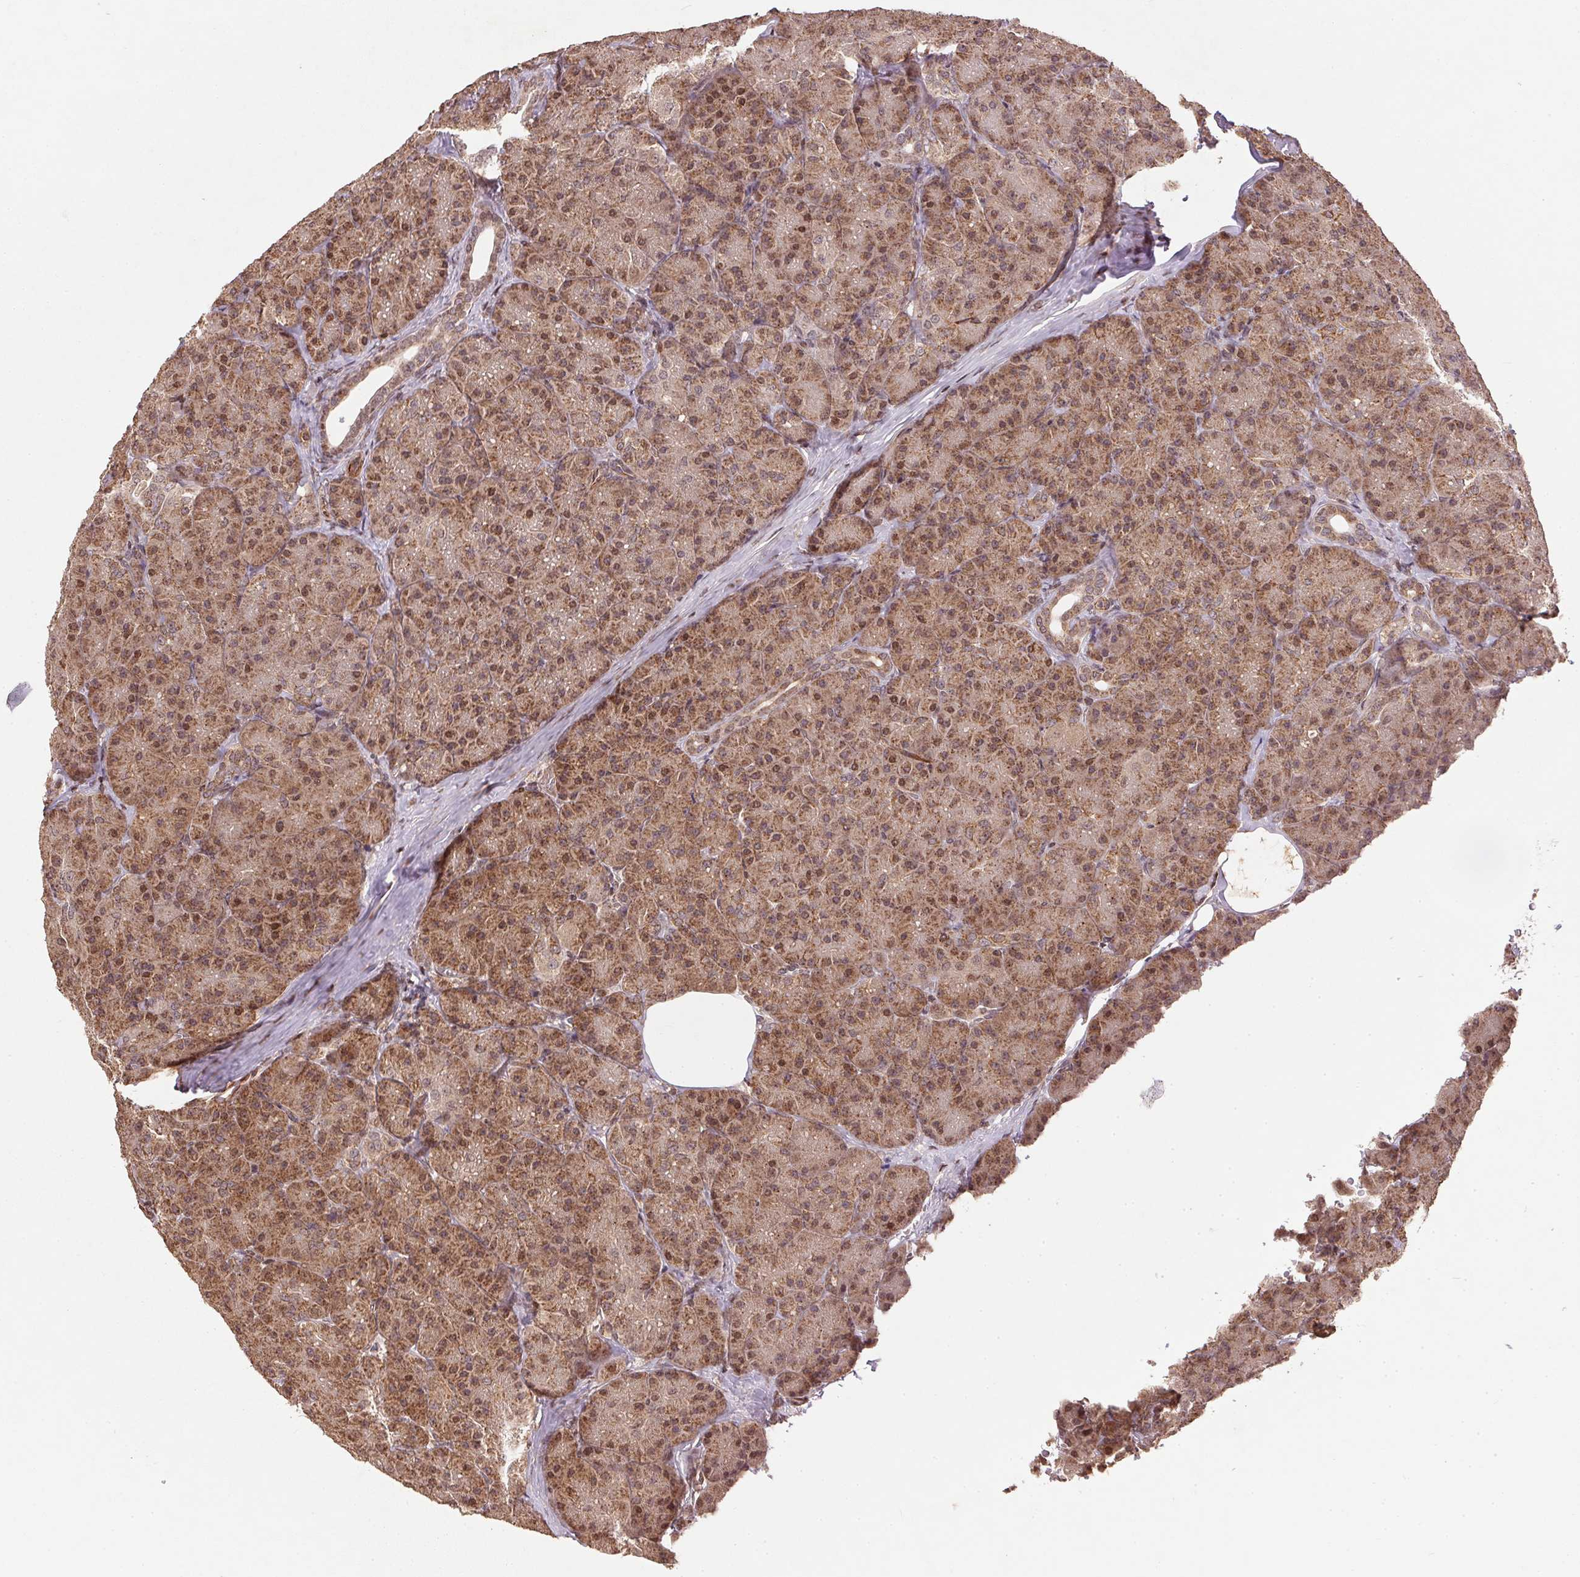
{"staining": {"intensity": "strong", "quantity": ">75%", "location": "cytoplasmic/membranous"}, "tissue": "pancreas", "cell_type": "Exocrine glandular cells", "image_type": "normal", "snomed": [{"axis": "morphology", "description": "Normal tissue, NOS"}, {"axis": "topography", "description": "Pancreas"}], "caption": "Exocrine glandular cells display high levels of strong cytoplasmic/membranous staining in about >75% of cells in normal human pancreas.", "gene": "SPRED2", "patient": {"sex": "male", "age": 57}}